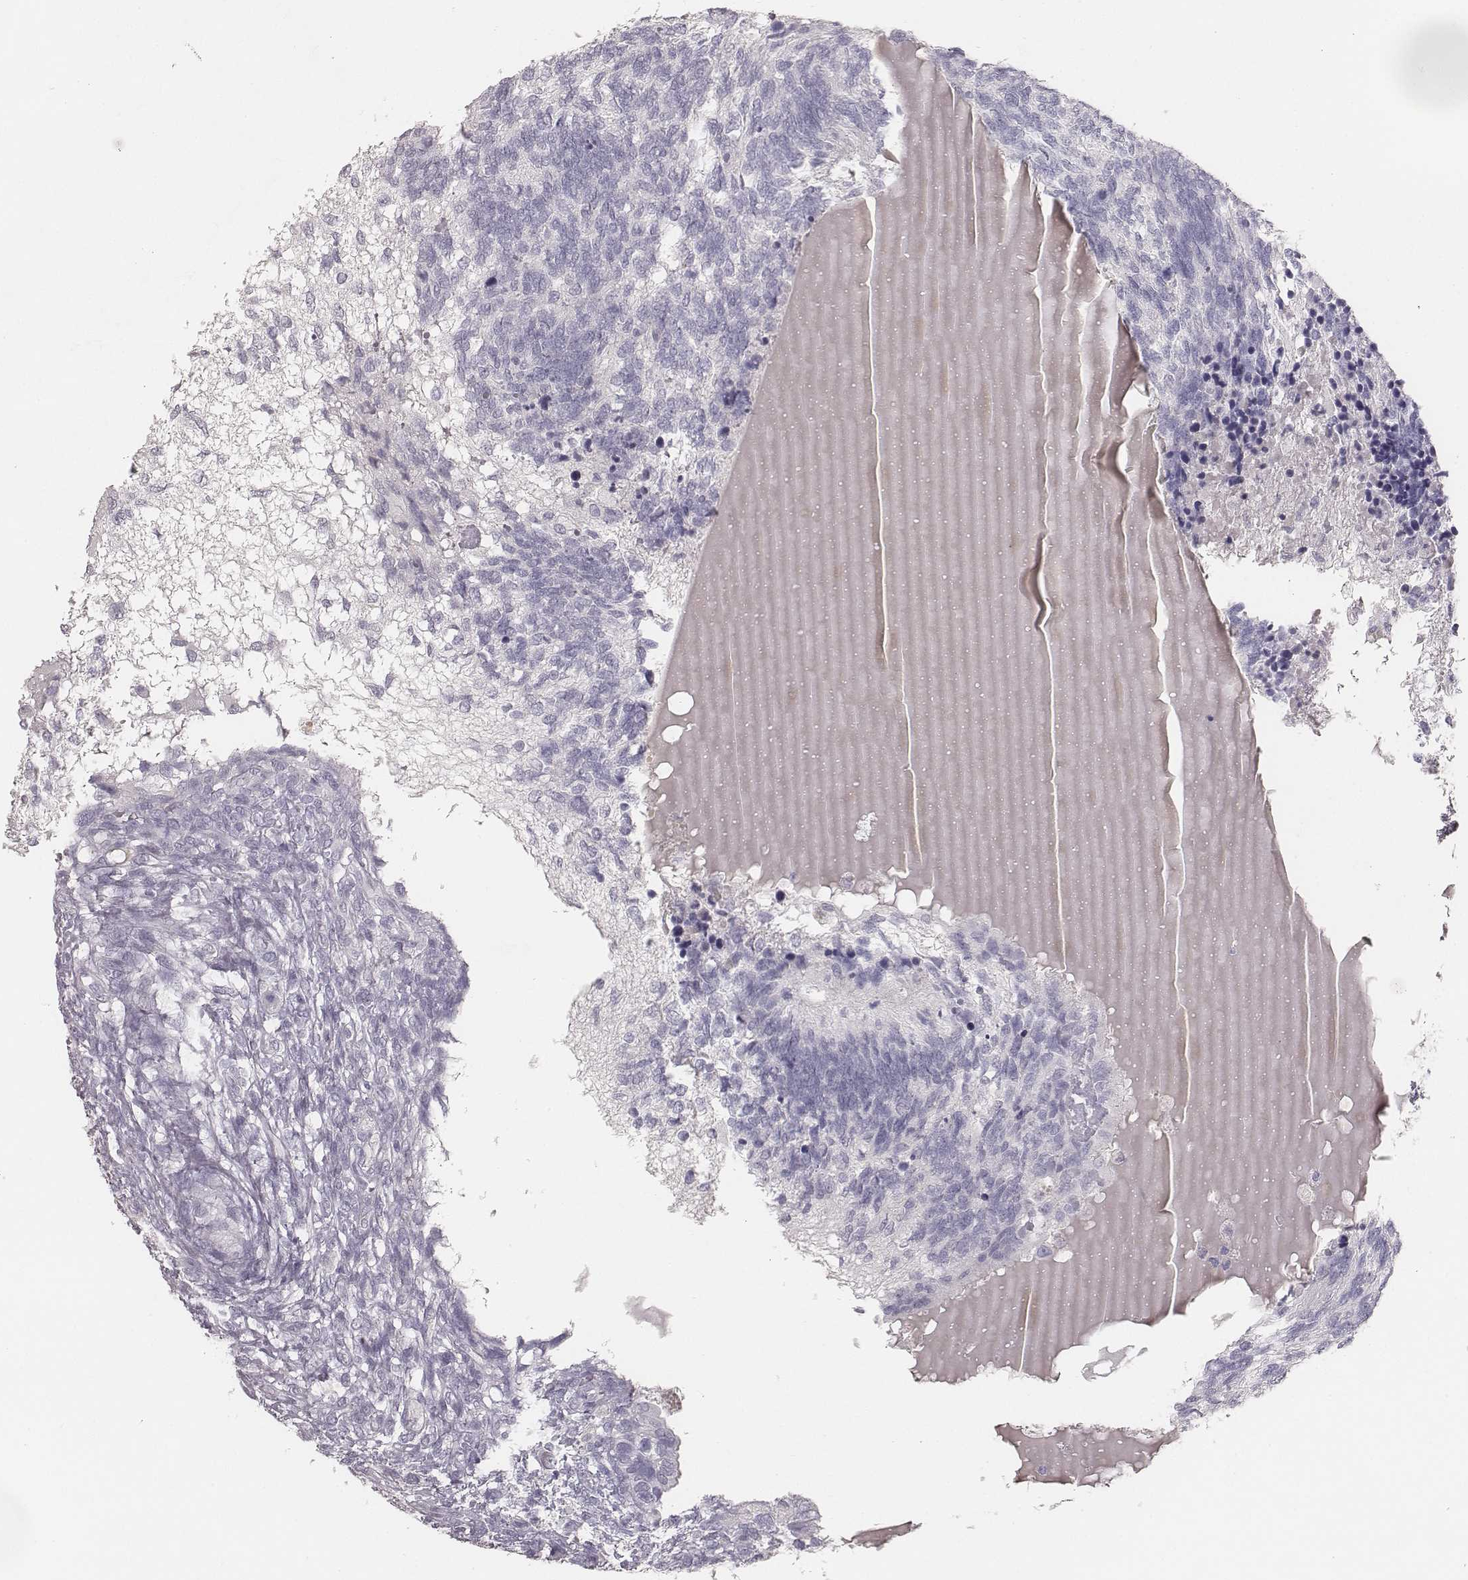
{"staining": {"intensity": "negative", "quantity": "none", "location": "none"}, "tissue": "testis cancer", "cell_type": "Tumor cells", "image_type": "cancer", "snomed": [{"axis": "morphology", "description": "Seminoma, NOS"}, {"axis": "morphology", "description": "Carcinoma, Embryonal, NOS"}, {"axis": "topography", "description": "Testis"}], "caption": "The photomicrograph shows no significant expression in tumor cells of testis seminoma.", "gene": "MYH6", "patient": {"sex": "male", "age": 41}}